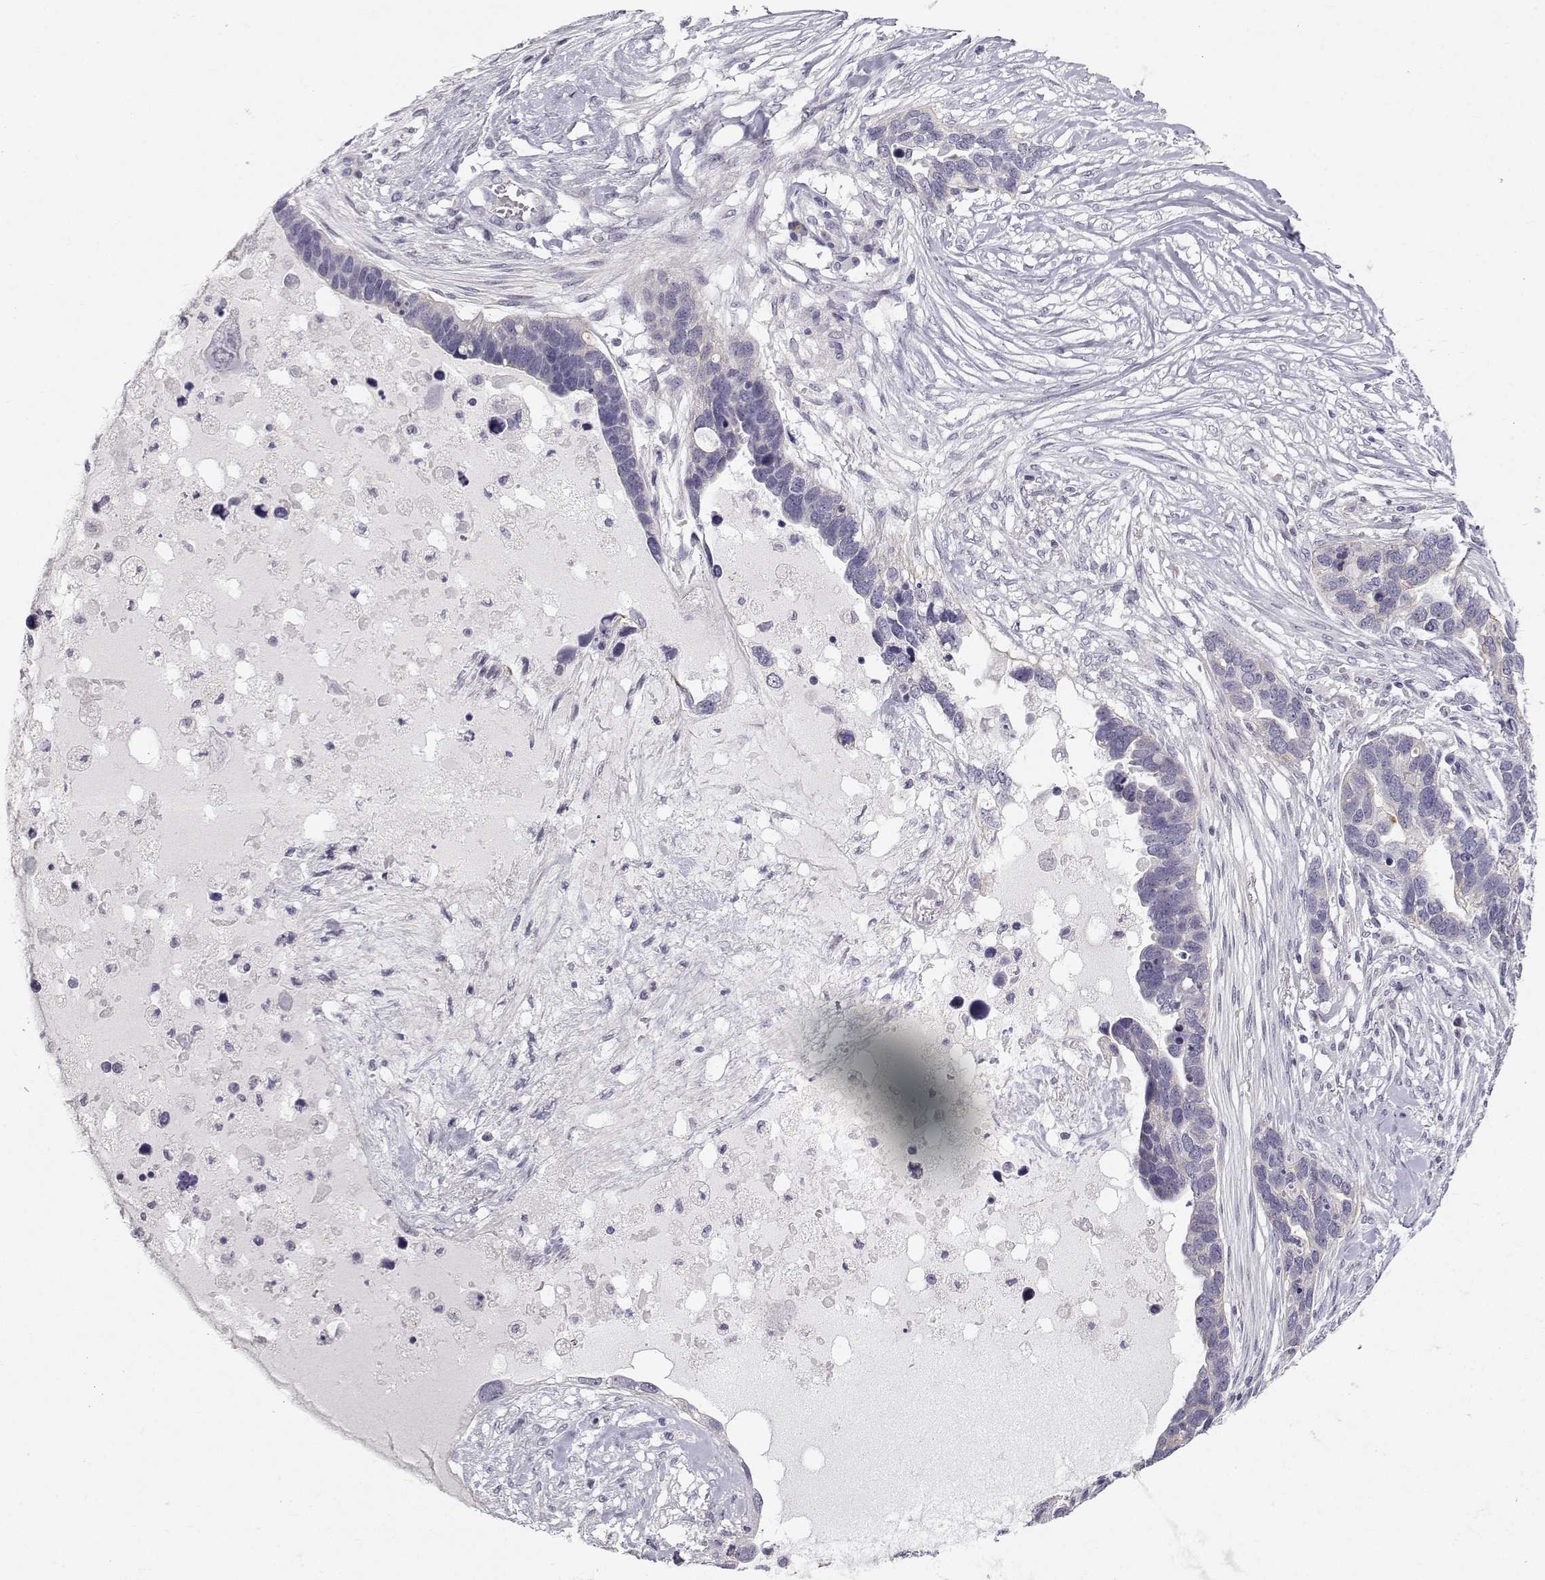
{"staining": {"intensity": "negative", "quantity": "none", "location": "none"}, "tissue": "ovarian cancer", "cell_type": "Tumor cells", "image_type": "cancer", "snomed": [{"axis": "morphology", "description": "Cystadenocarcinoma, serous, NOS"}, {"axis": "topography", "description": "Ovary"}], "caption": "This is an immunohistochemistry (IHC) micrograph of ovarian cancer. There is no expression in tumor cells.", "gene": "ZNF185", "patient": {"sex": "female", "age": 54}}